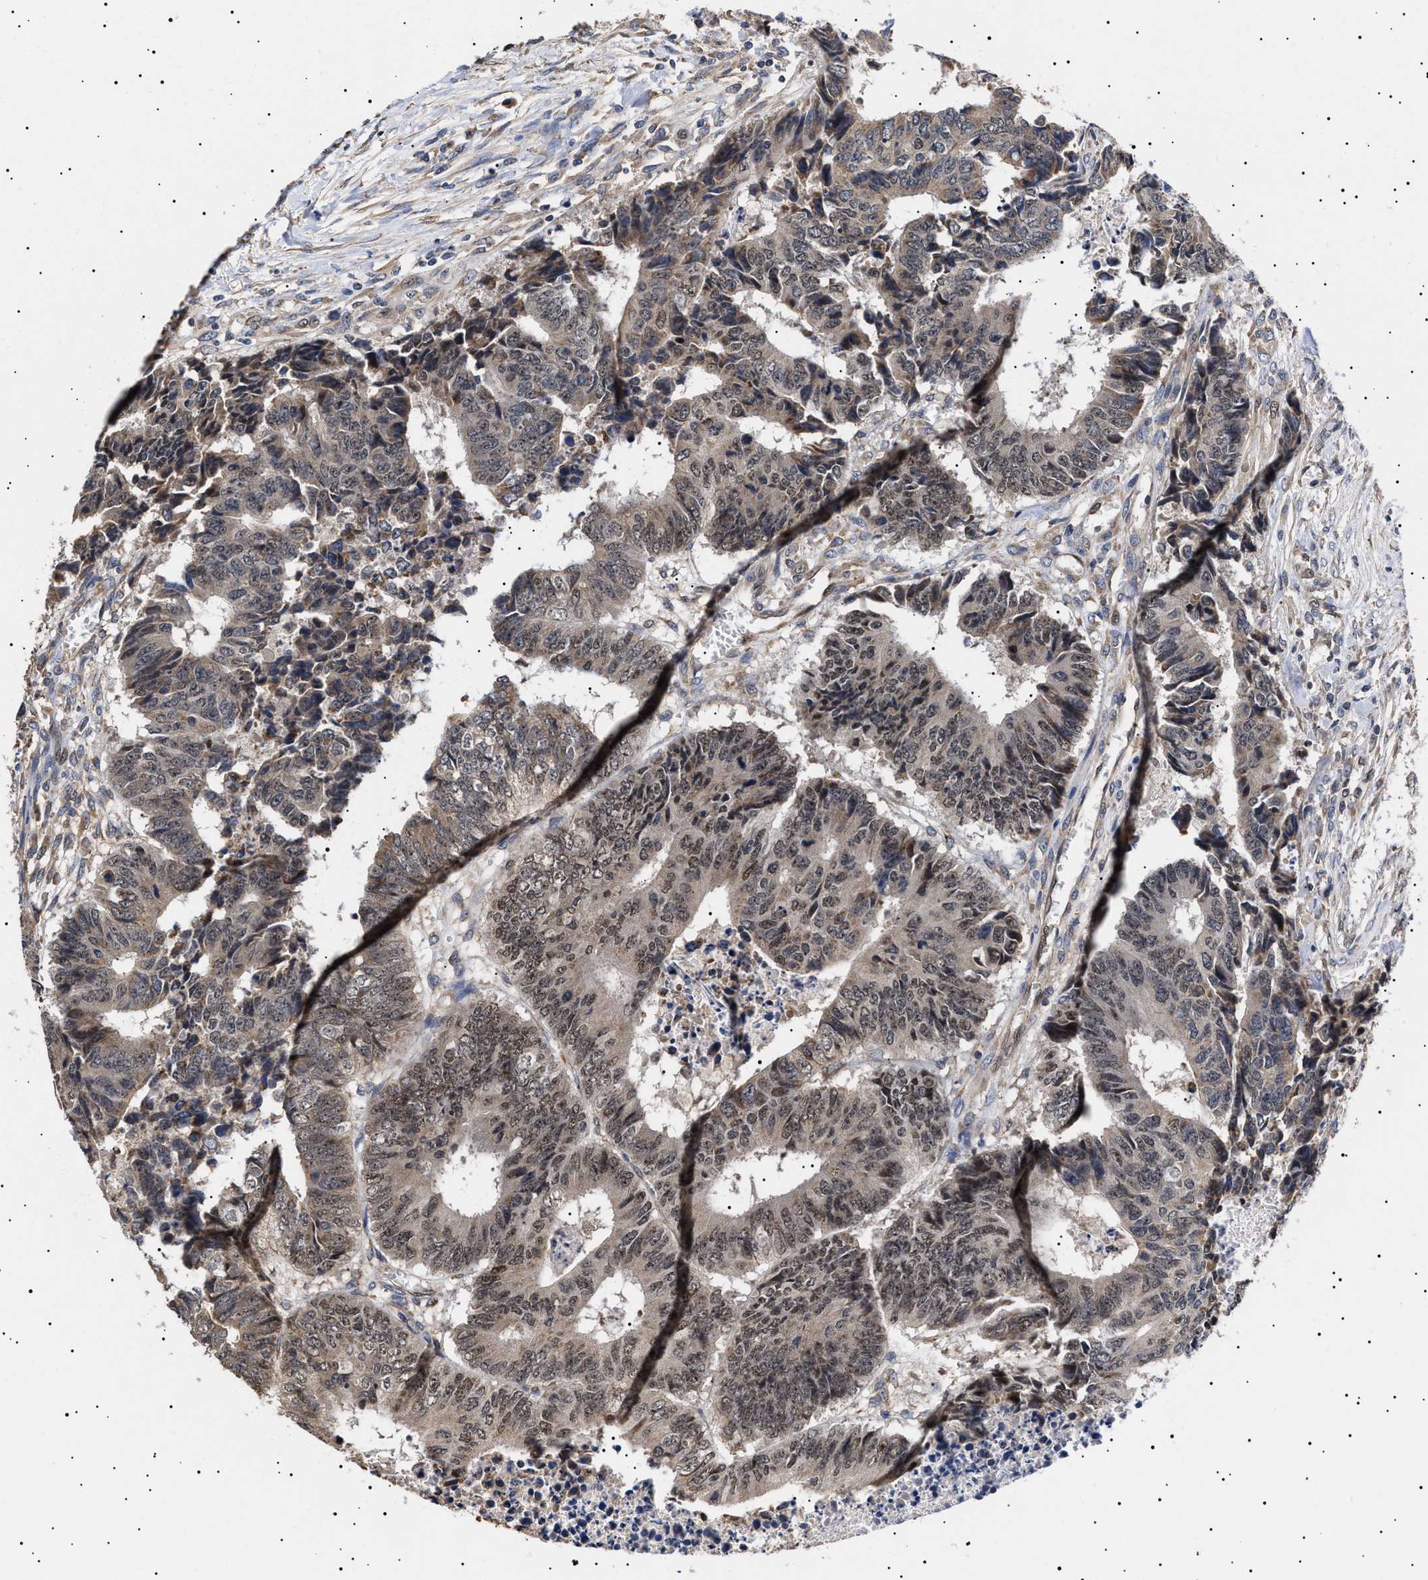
{"staining": {"intensity": "weak", "quantity": ">75%", "location": "cytoplasmic/membranous,nuclear"}, "tissue": "colorectal cancer", "cell_type": "Tumor cells", "image_type": "cancer", "snomed": [{"axis": "morphology", "description": "Adenocarcinoma, NOS"}, {"axis": "topography", "description": "Rectum"}], "caption": "Immunohistochemical staining of human adenocarcinoma (colorectal) reveals low levels of weak cytoplasmic/membranous and nuclear protein positivity in about >75% of tumor cells.", "gene": "KRBA1", "patient": {"sex": "male", "age": 84}}